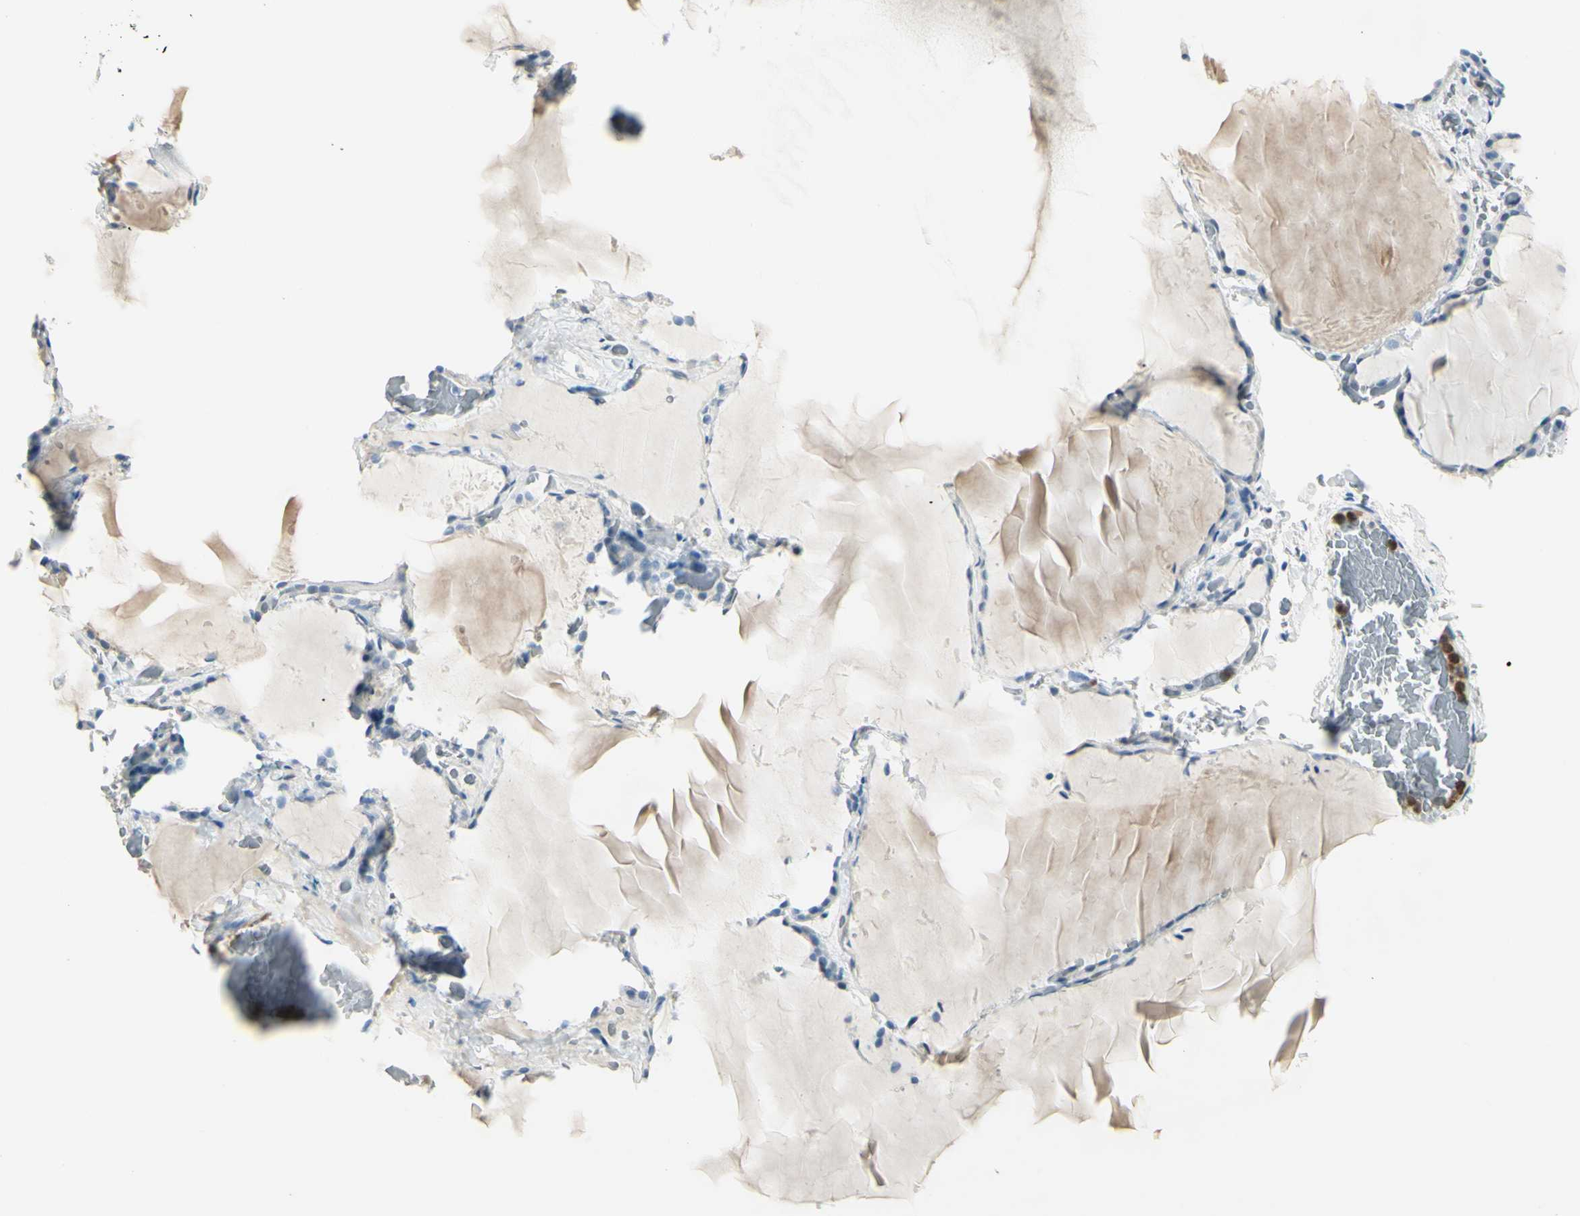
{"staining": {"intensity": "negative", "quantity": "none", "location": "none"}, "tissue": "thyroid gland", "cell_type": "Glandular cells", "image_type": "normal", "snomed": [{"axis": "morphology", "description": "Normal tissue, NOS"}, {"axis": "topography", "description": "Thyroid gland"}], "caption": "A micrograph of thyroid gland stained for a protein shows no brown staining in glandular cells. The staining is performed using DAB (3,3'-diaminobenzidine) brown chromogen with nuclei counter-stained in using hematoxylin.", "gene": "ZNF557", "patient": {"sex": "female", "age": 22}}